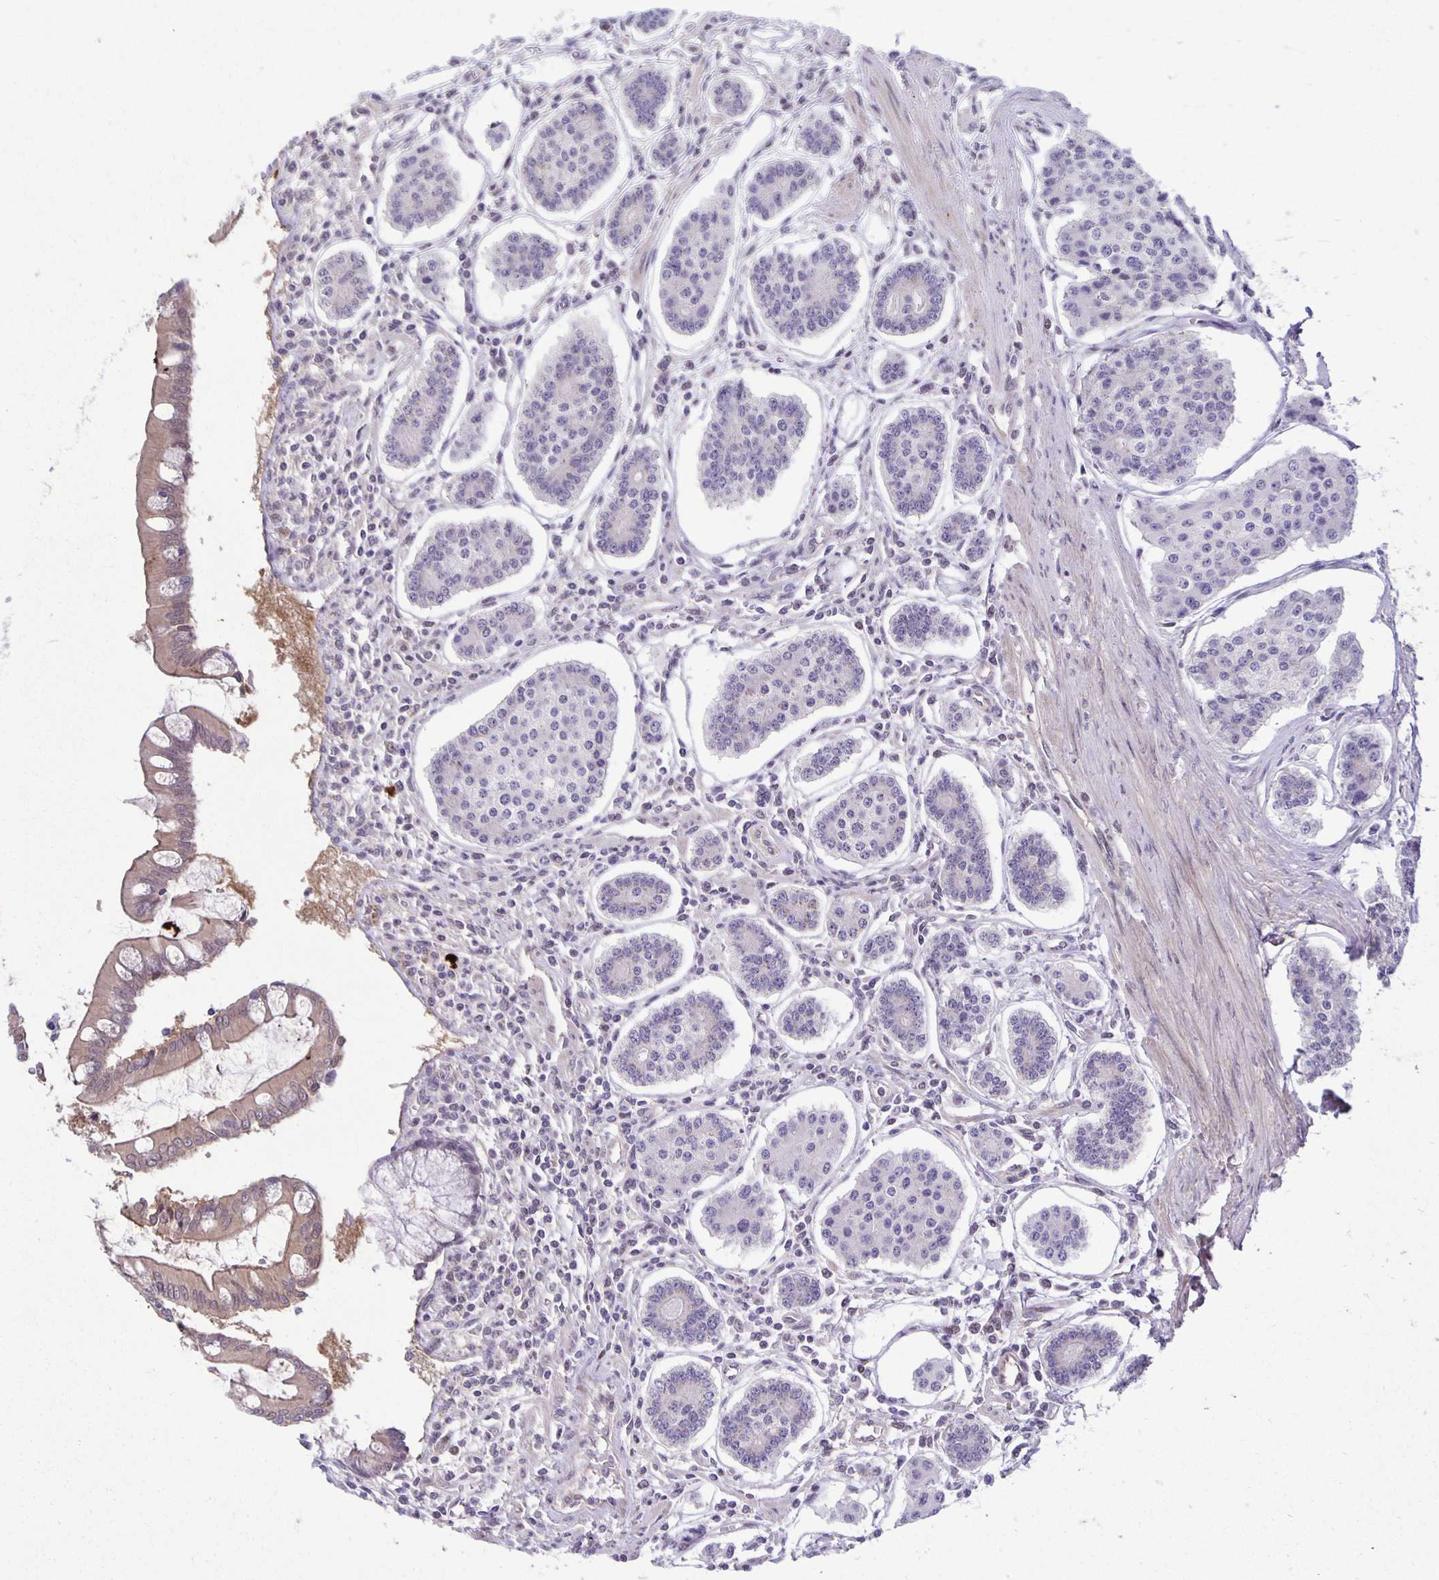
{"staining": {"intensity": "negative", "quantity": "none", "location": "none"}, "tissue": "carcinoid", "cell_type": "Tumor cells", "image_type": "cancer", "snomed": [{"axis": "morphology", "description": "Carcinoid, malignant, NOS"}, {"axis": "topography", "description": "Small intestine"}], "caption": "This is an immunohistochemistry (IHC) micrograph of human carcinoid. There is no expression in tumor cells.", "gene": "TAX1BP3", "patient": {"sex": "female", "age": 65}}